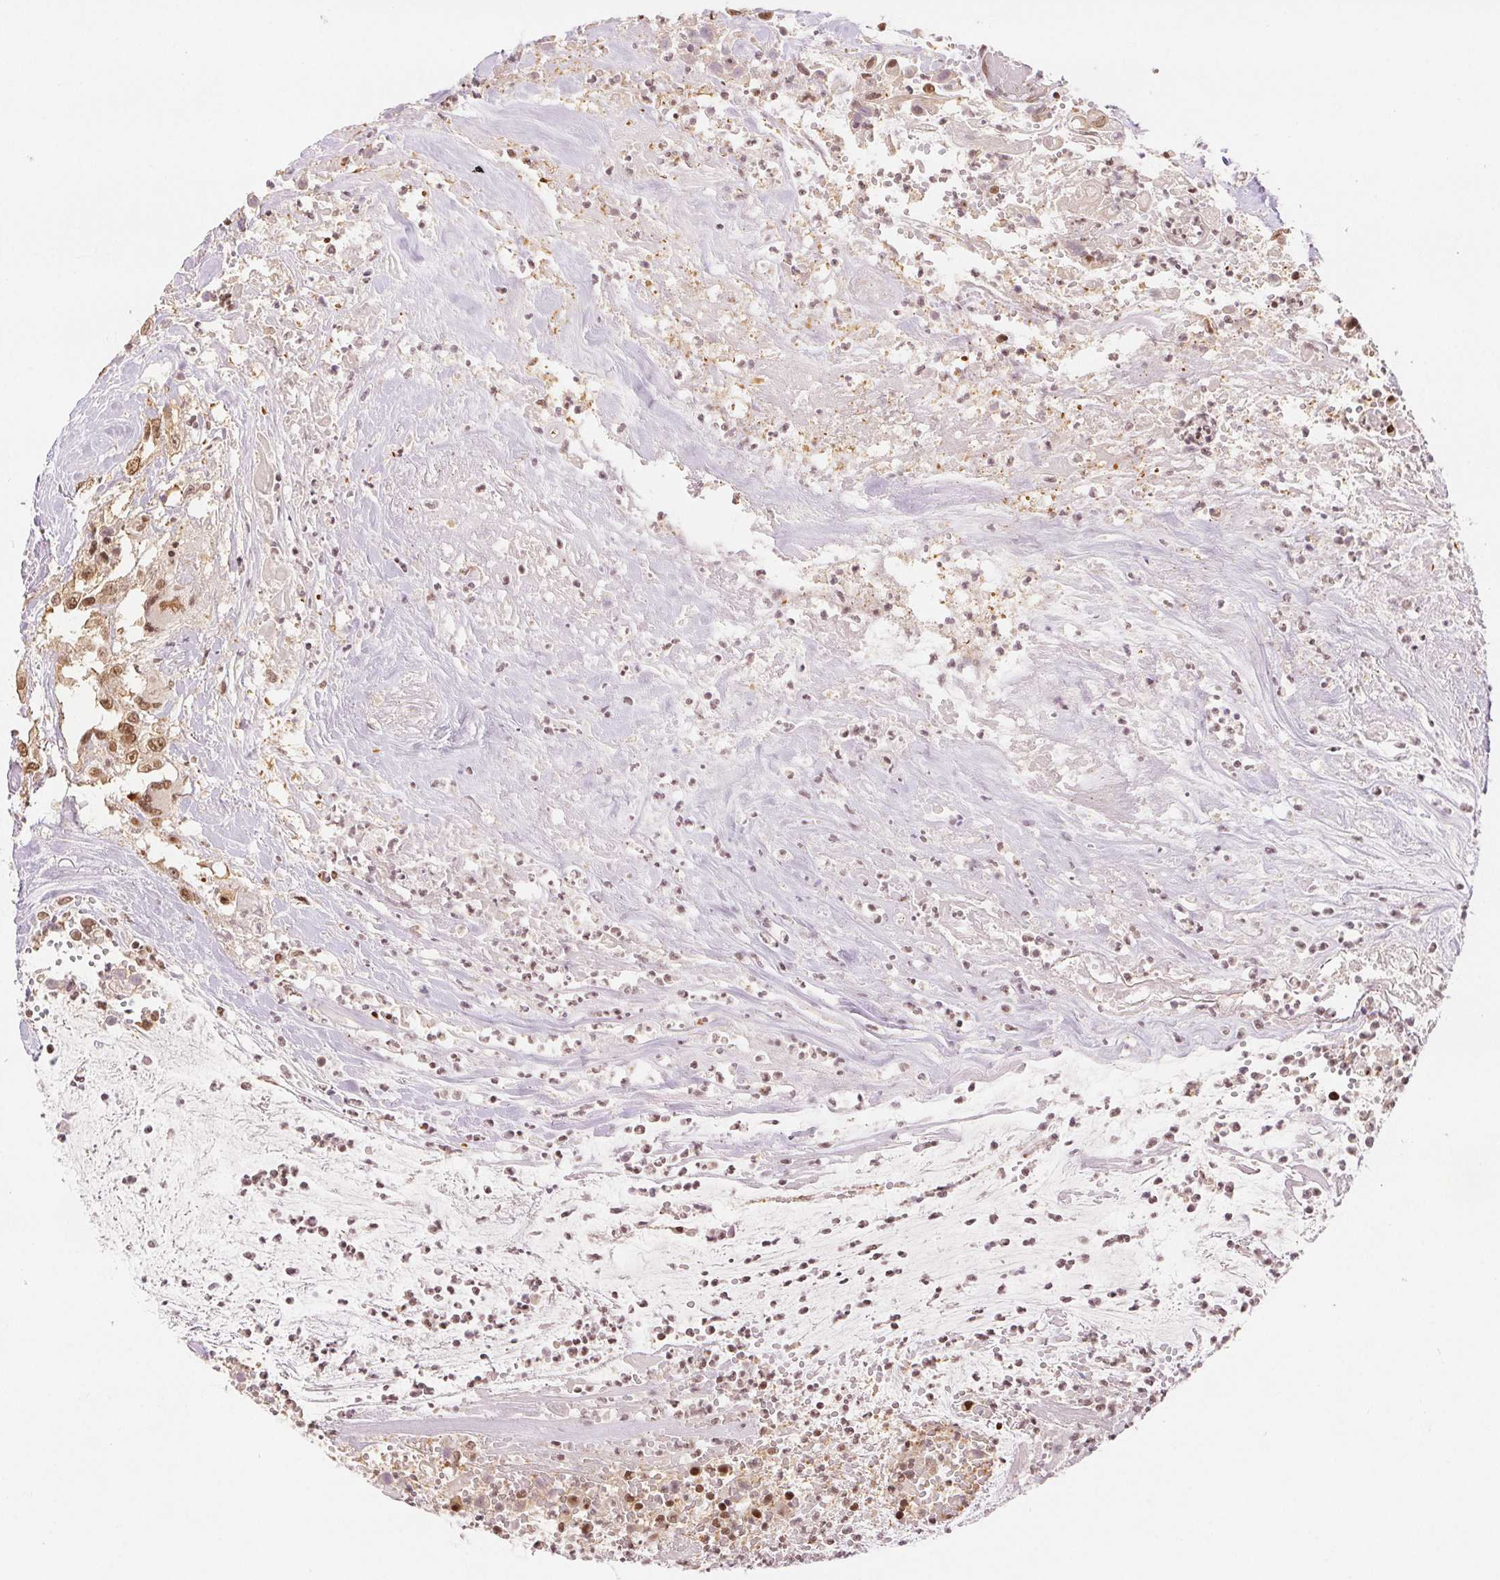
{"staining": {"intensity": "moderate", "quantity": ">75%", "location": "nuclear"}, "tissue": "head and neck cancer", "cell_type": "Tumor cells", "image_type": "cancer", "snomed": [{"axis": "morphology", "description": "Squamous cell carcinoma, NOS"}, {"axis": "topography", "description": "Head-Neck"}], "caption": "There is medium levels of moderate nuclear staining in tumor cells of head and neck cancer, as demonstrated by immunohistochemical staining (brown color).", "gene": "DEK", "patient": {"sex": "male", "age": 57}}